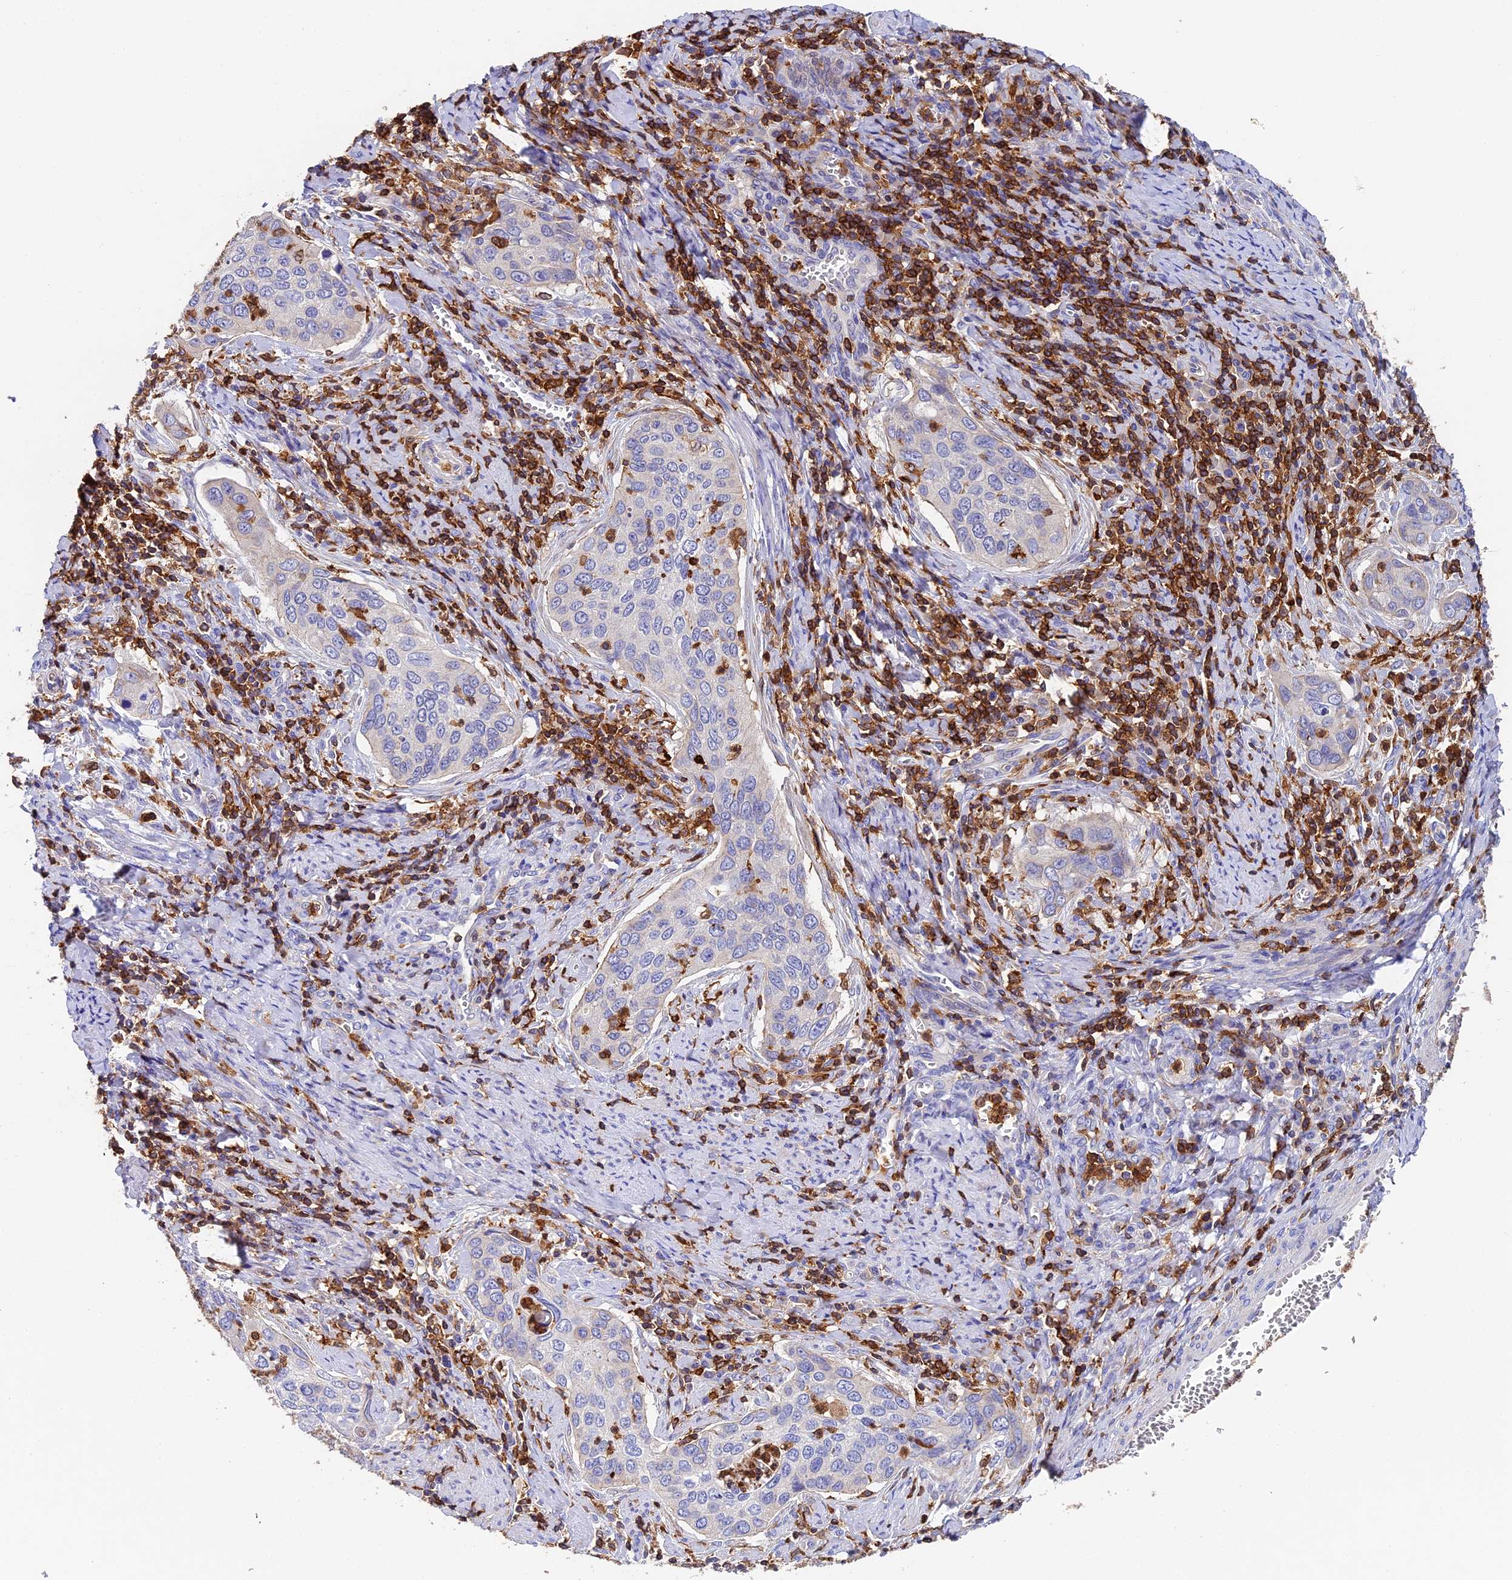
{"staining": {"intensity": "negative", "quantity": "none", "location": "none"}, "tissue": "cervical cancer", "cell_type": "Tumor cells", "image_type": "cancer", "snomed": [{"axis": "morphology", "description": "Squamous cell carcinoma, NOS"}, {"axis": "topography", "description": "Cervix"}], "caption": "Tumor cells show no significant staining in cervical squamous cell carcinoma.", "gene": "ADAT1", "patient": {"sex": "female", "age": 53}}